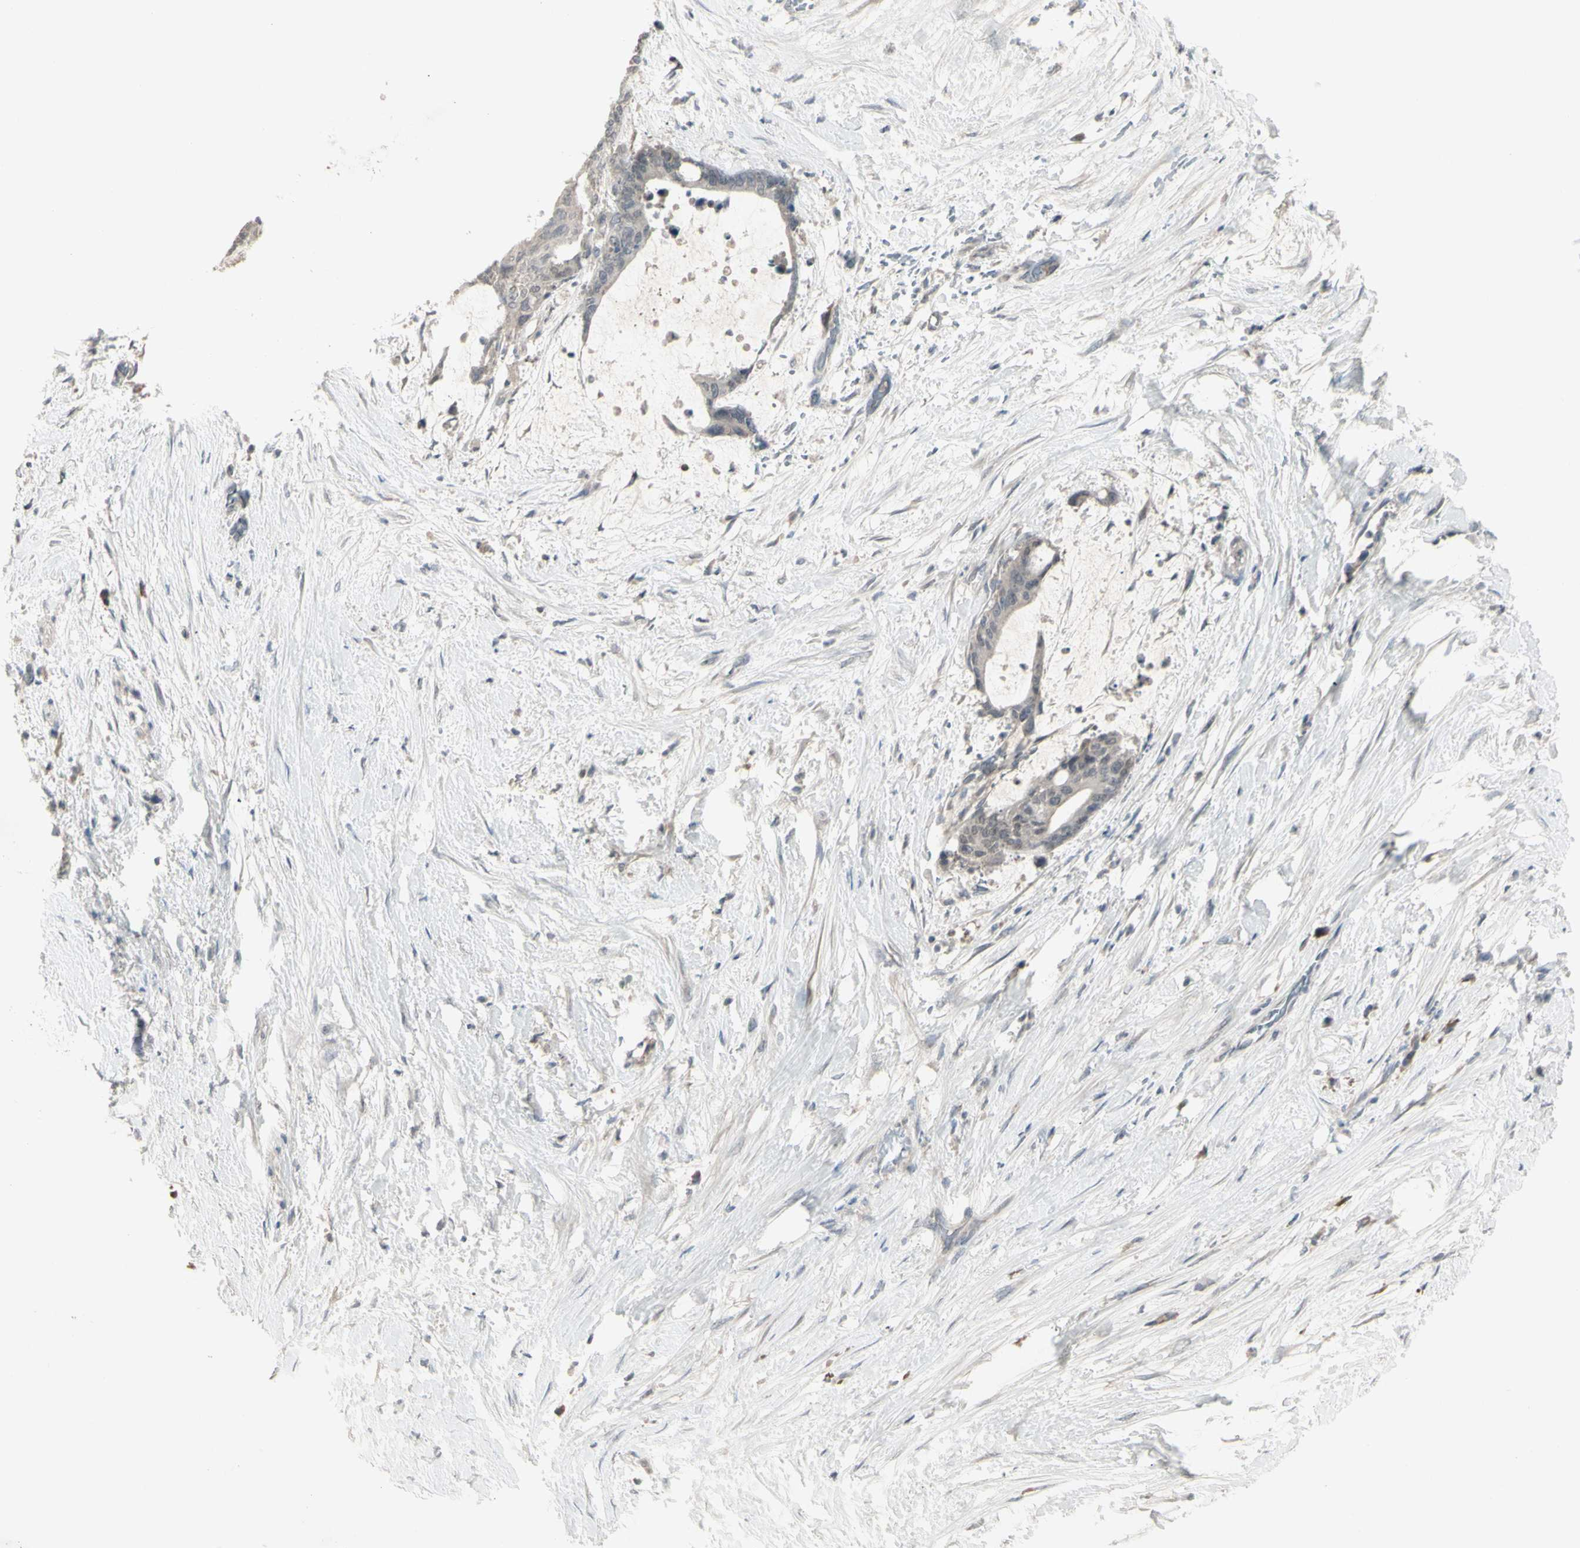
{"staining": {"intensity": "negative", "quantity": "none", "location": "none"}, "tissue": "liver cancer", "cell_type": "Tumor cells", "image_type": "cancer", "snomed": [{"axis": "morphology", "description": "Cholangiocarcinoma"}, {"axis": "topography", "description": "Liver"}], "caption": "Protein analysis of cholangiocarcinoma (liver) exhibits no significant positivity in tumor cells.", "gene": "PIAS4", "patient": {"sex": "female", "age": 73}}